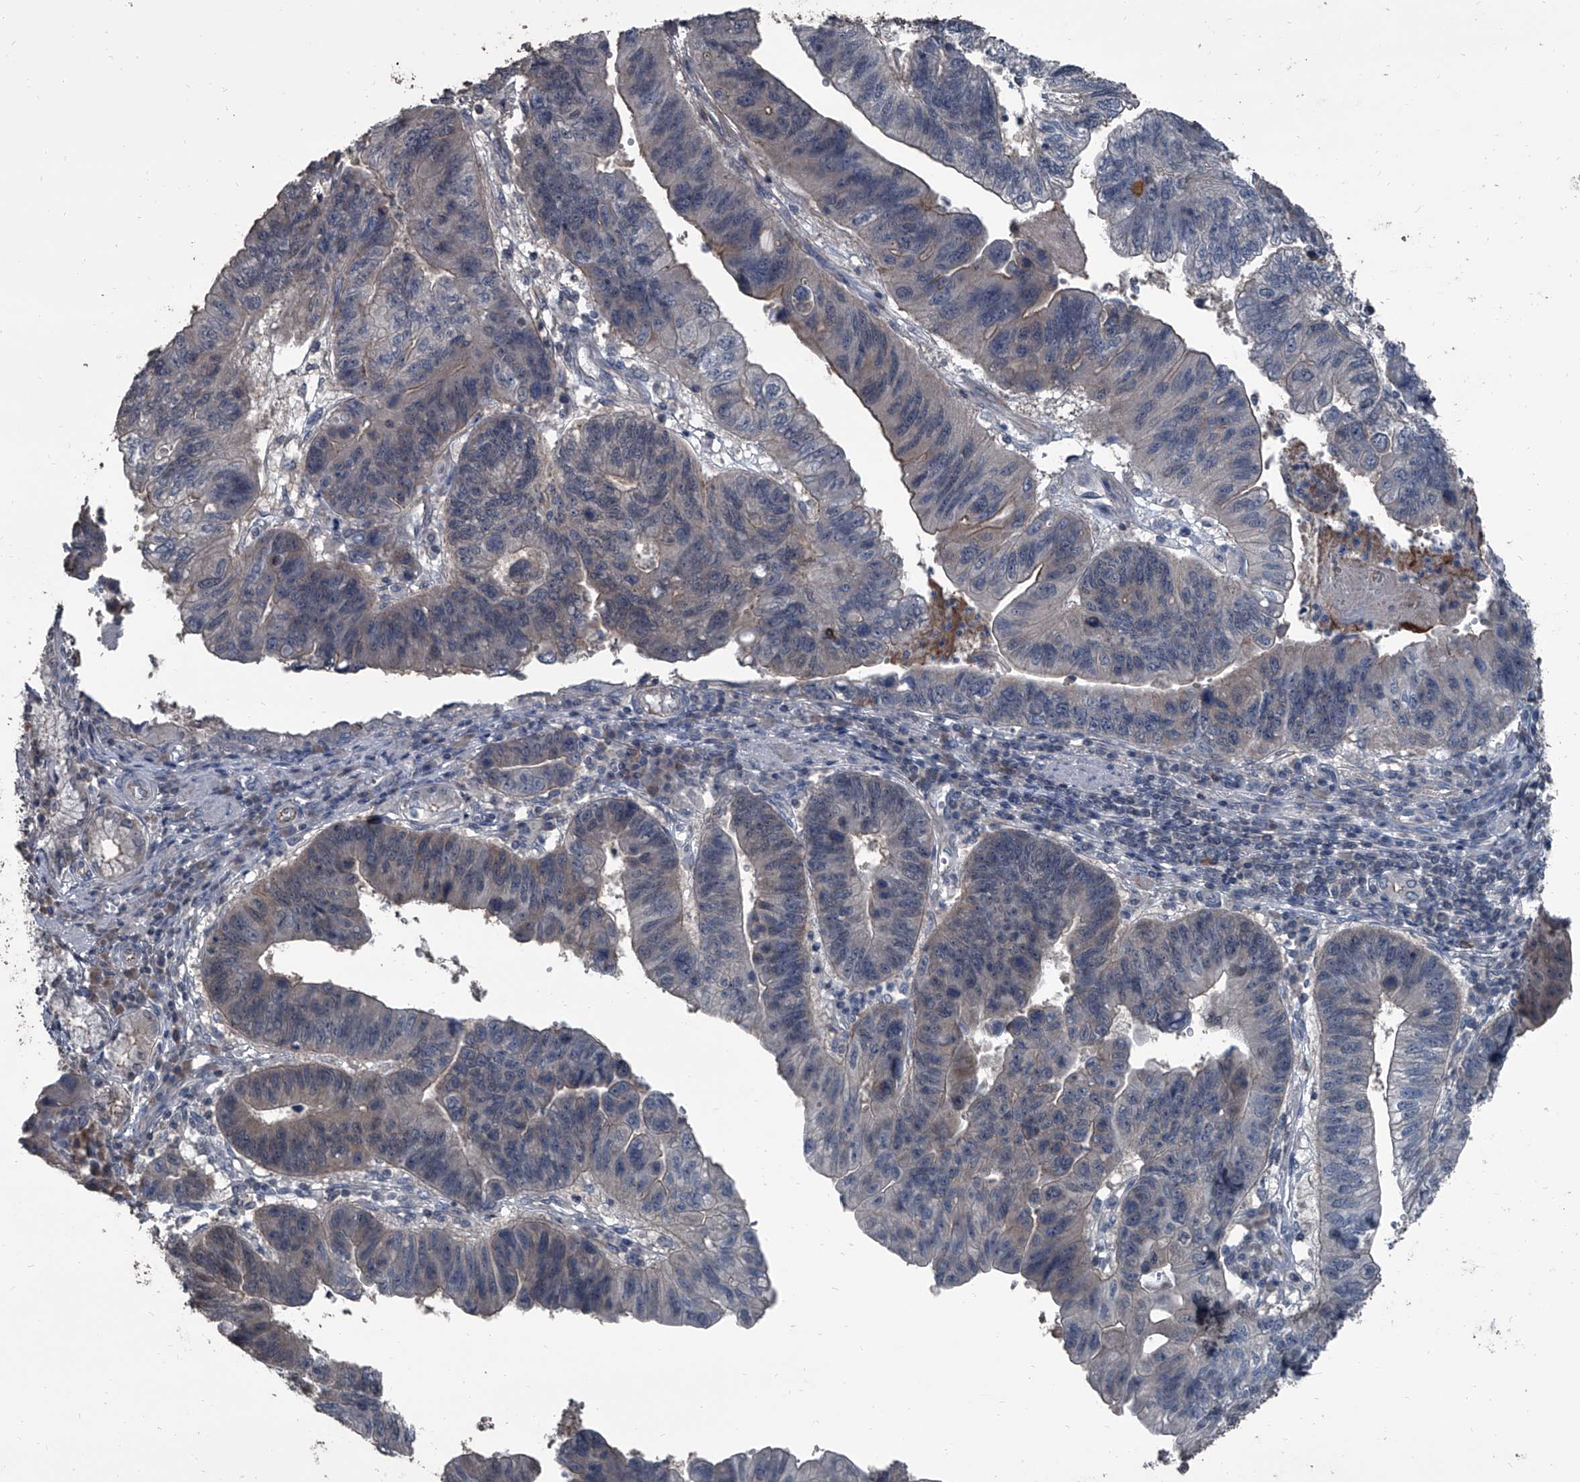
{"staining": {"intensity": "weak", "quantity": "<25%", "location": "cytoplasmic/membranous"}, "tissue": "stomach cancer", "cell_type": "Tumor cells", "image_type": "cancer", "snomed": [{"axis": "morphology", "description": "Adenocarcinoma, NOS"}, {"axis": "topography", "description": "Stomach"}], "caption": "Protein analysis of stomach cancer (adenocarcinoma) reveals no significant expression in tumor cells.", "gene": "OARD1", "patient": {"sex": "male", "age": 59}}